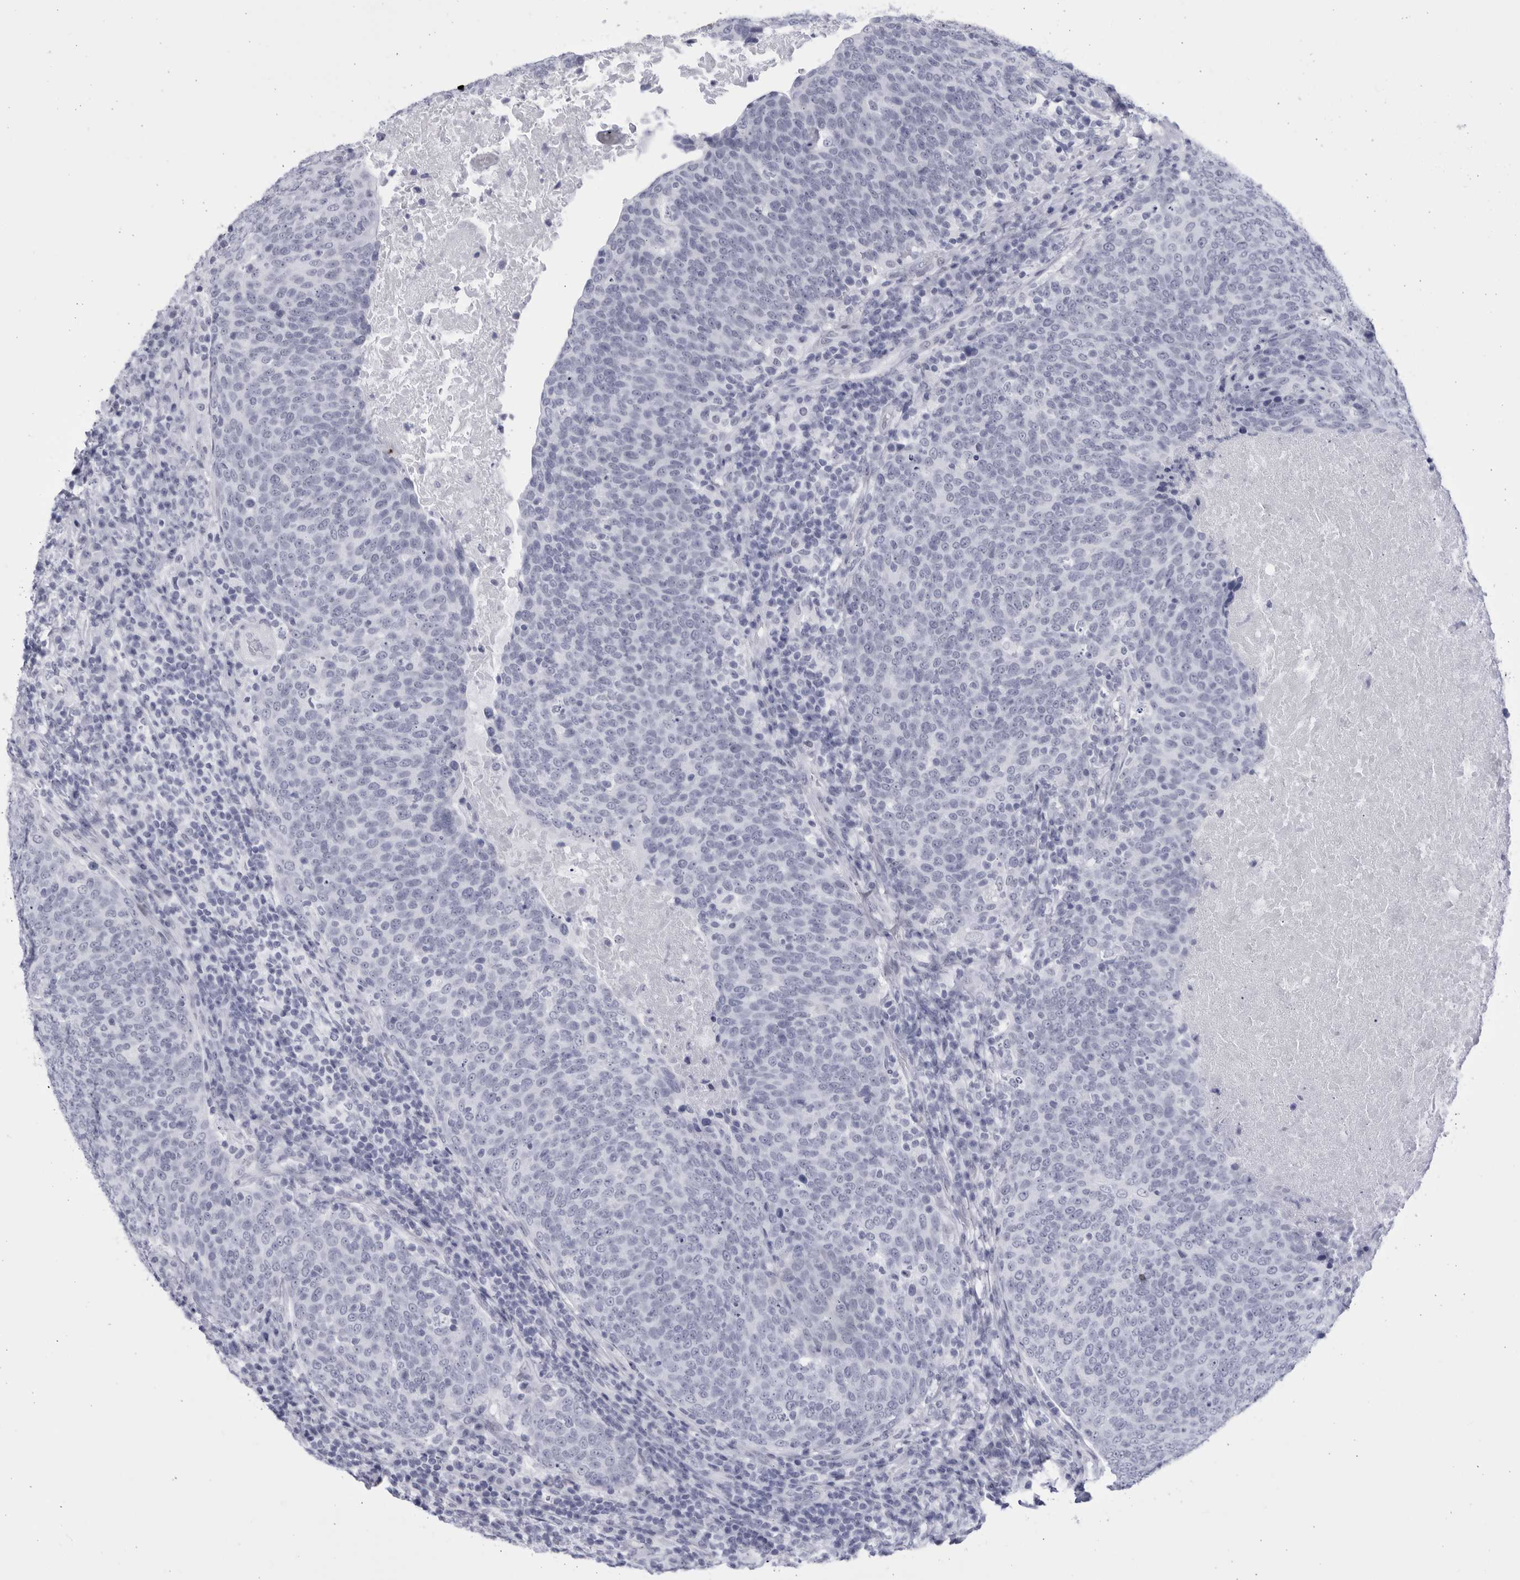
{"staining": {"intensity": "negative", "quantity": "none", "location": "none"}, "tissue": "head and neck cancer", "cell_type": "Tumor cells", "image_type": "cancer", "snomed": [{"axis": "morphology", "description": "Squamous cell carcinoma, NOS"}, {"axis": "morphology", "description": "Squamous cell carcinoma, metastatic, NOS"}, {"axis": "topography", "description": "Lymph node"}, {"axis": "topography", "description": "Head-Neck"}], "caption": "This is an immunohistochemistry histopathology image of head and neck cancer. There is no positivity in tumor cells.", "gene": "CCDC181", "patient": {"sex": "male", "age": 62}}